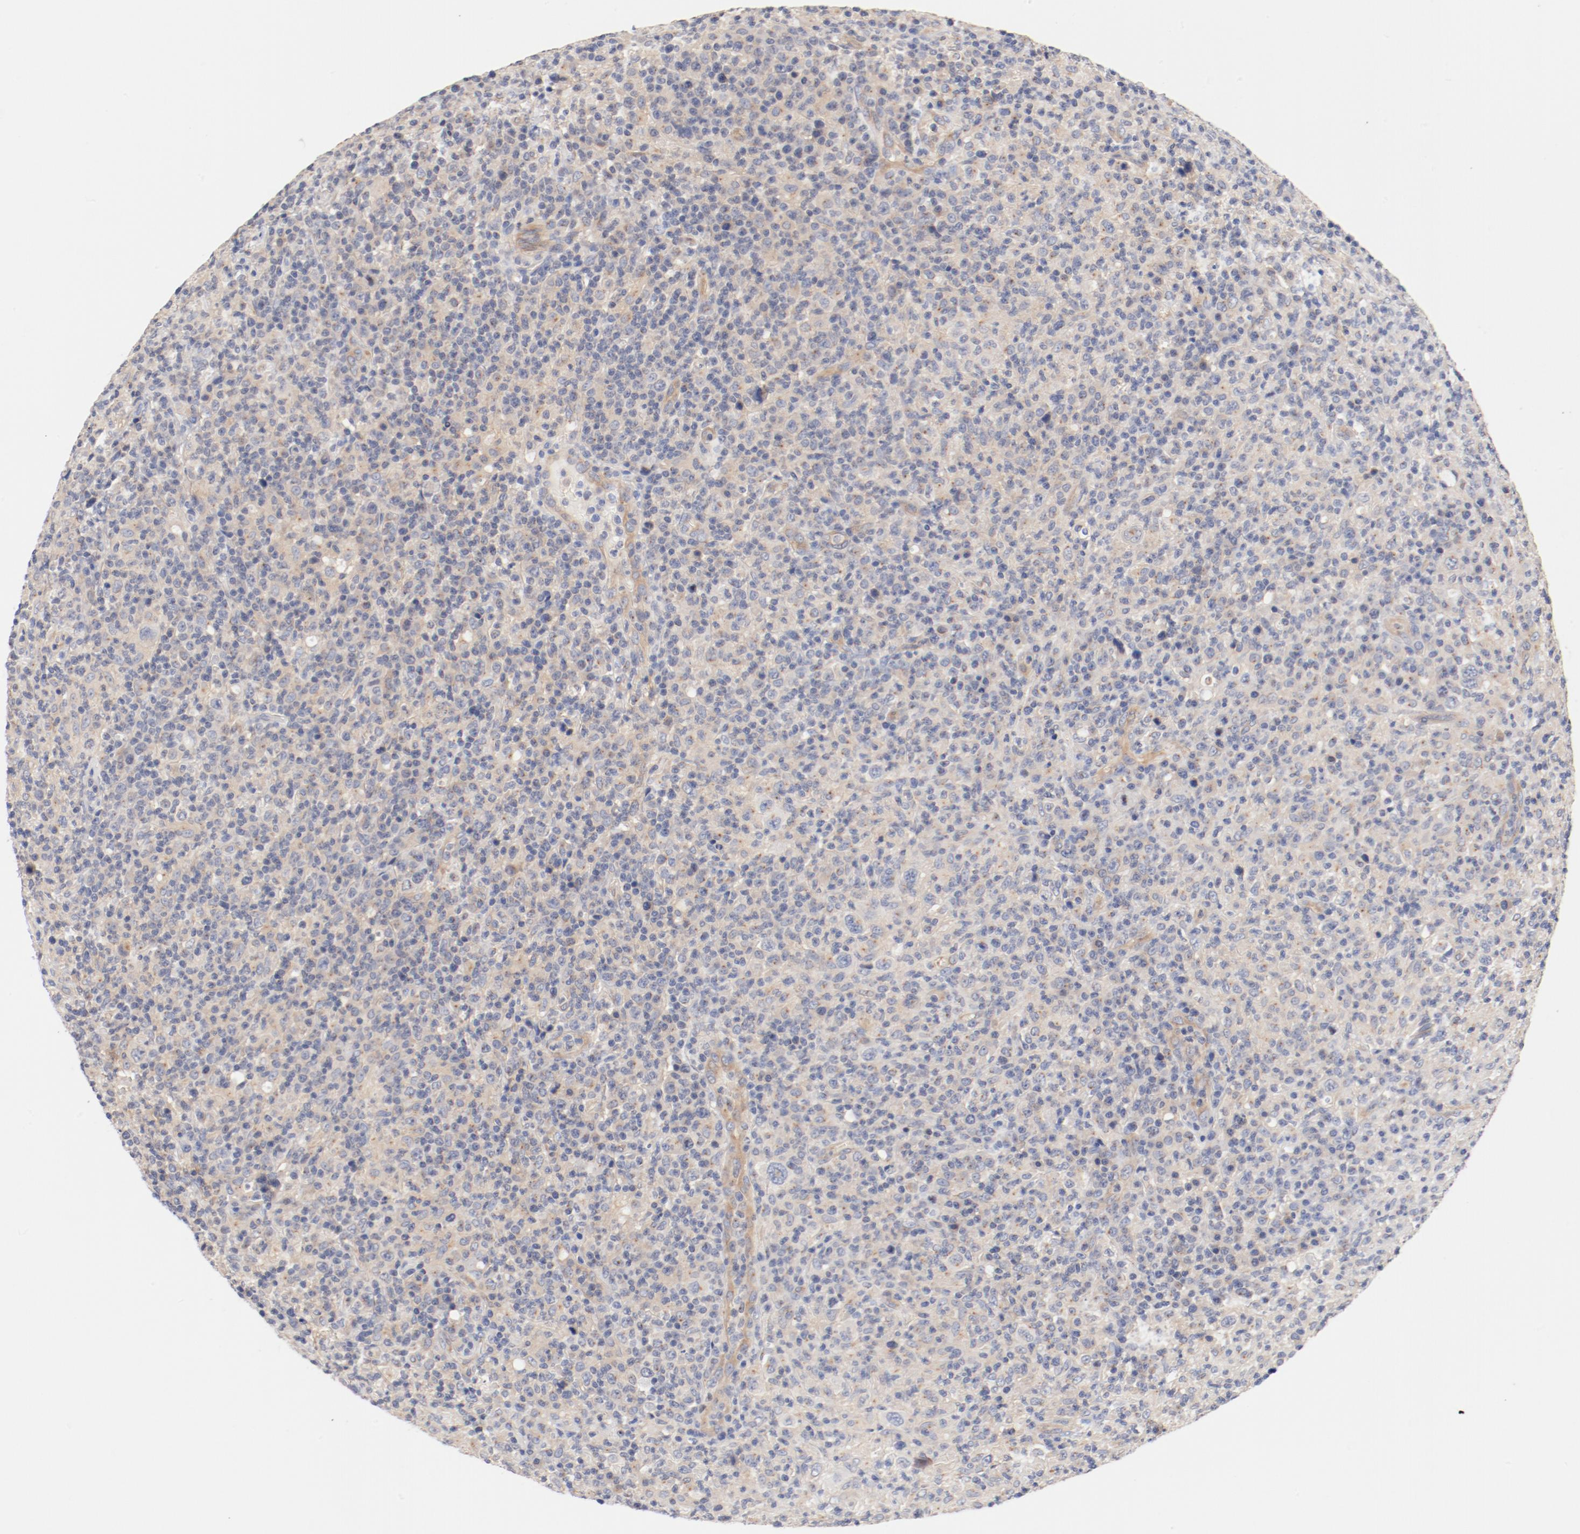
{"staining": {"intensity": "negative", "quantity": "none", "location": "none"}, "tissue": "lymphoma", "cell_type": "Tumor cells", "image_type": "cancer", "snomed": [{"axis": "morphology", "description": "Hodgkin's disease, NOS"}, {"axis": "topography", "description": "Lymph node"}], "caption": "Immunohistochemical staining of lymphoma displays no significant positivity in tumor cells.", "gene": "DYNC1H1", "patient": {"sex": "male", "age": 65}}